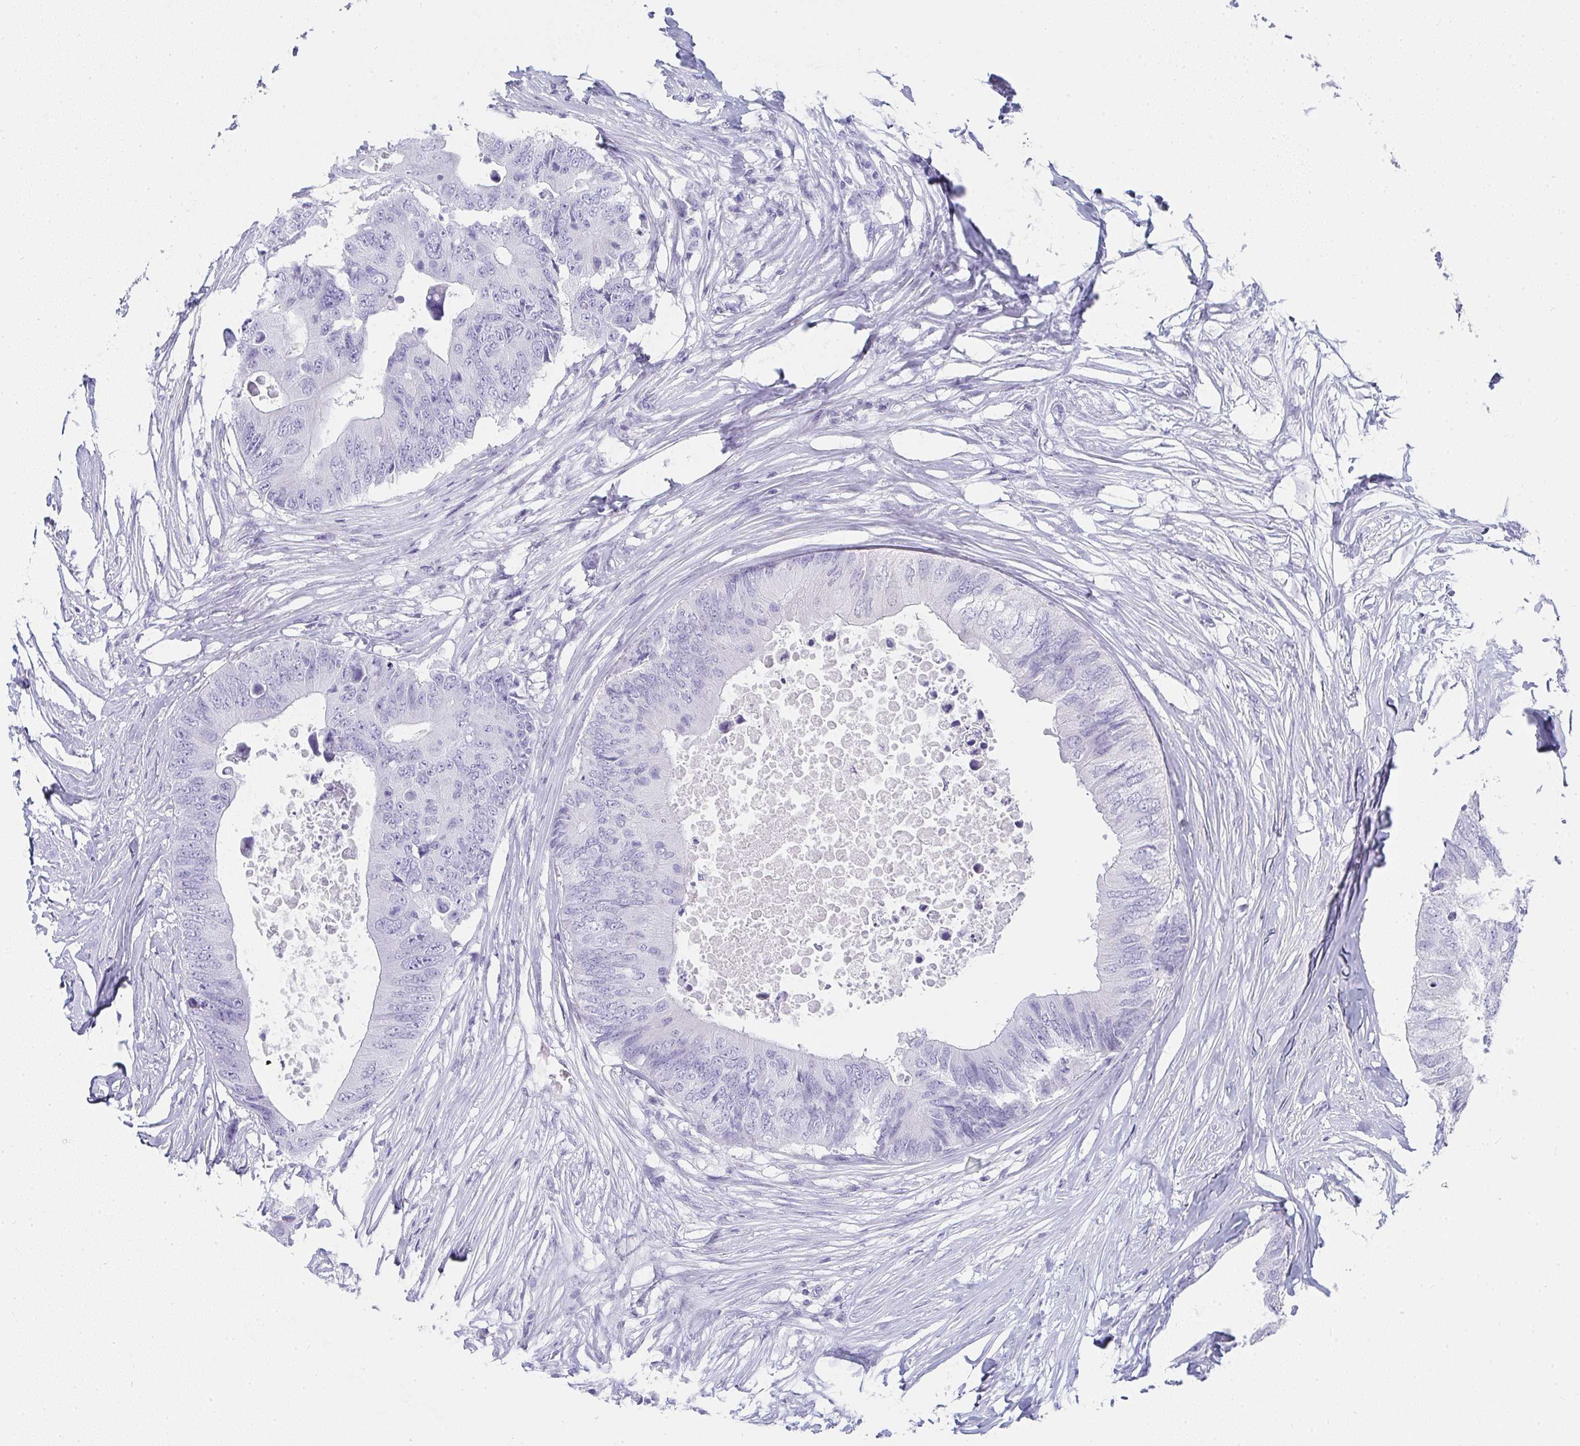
{"staining": {"intensity": "negative", "quantity": "none", "location": "none"}, "tissue": "colorectal cancer", "cell_type": "Tumor cells", "image_type": "cancer", "snomed": [{"axis": "morphology", "description": "Adenocarcinoma, NOS"}, {"axis": "topography", "description": "Colon"}], "caption": "High magnification brightfield microscopy of colorectal cancer stained with DAB (brown) and counterstained with hematoxylin (blue): tumor cells show no significant expression.", "gene": "PRND", "patient": {"sex": "male", "age": 71}}